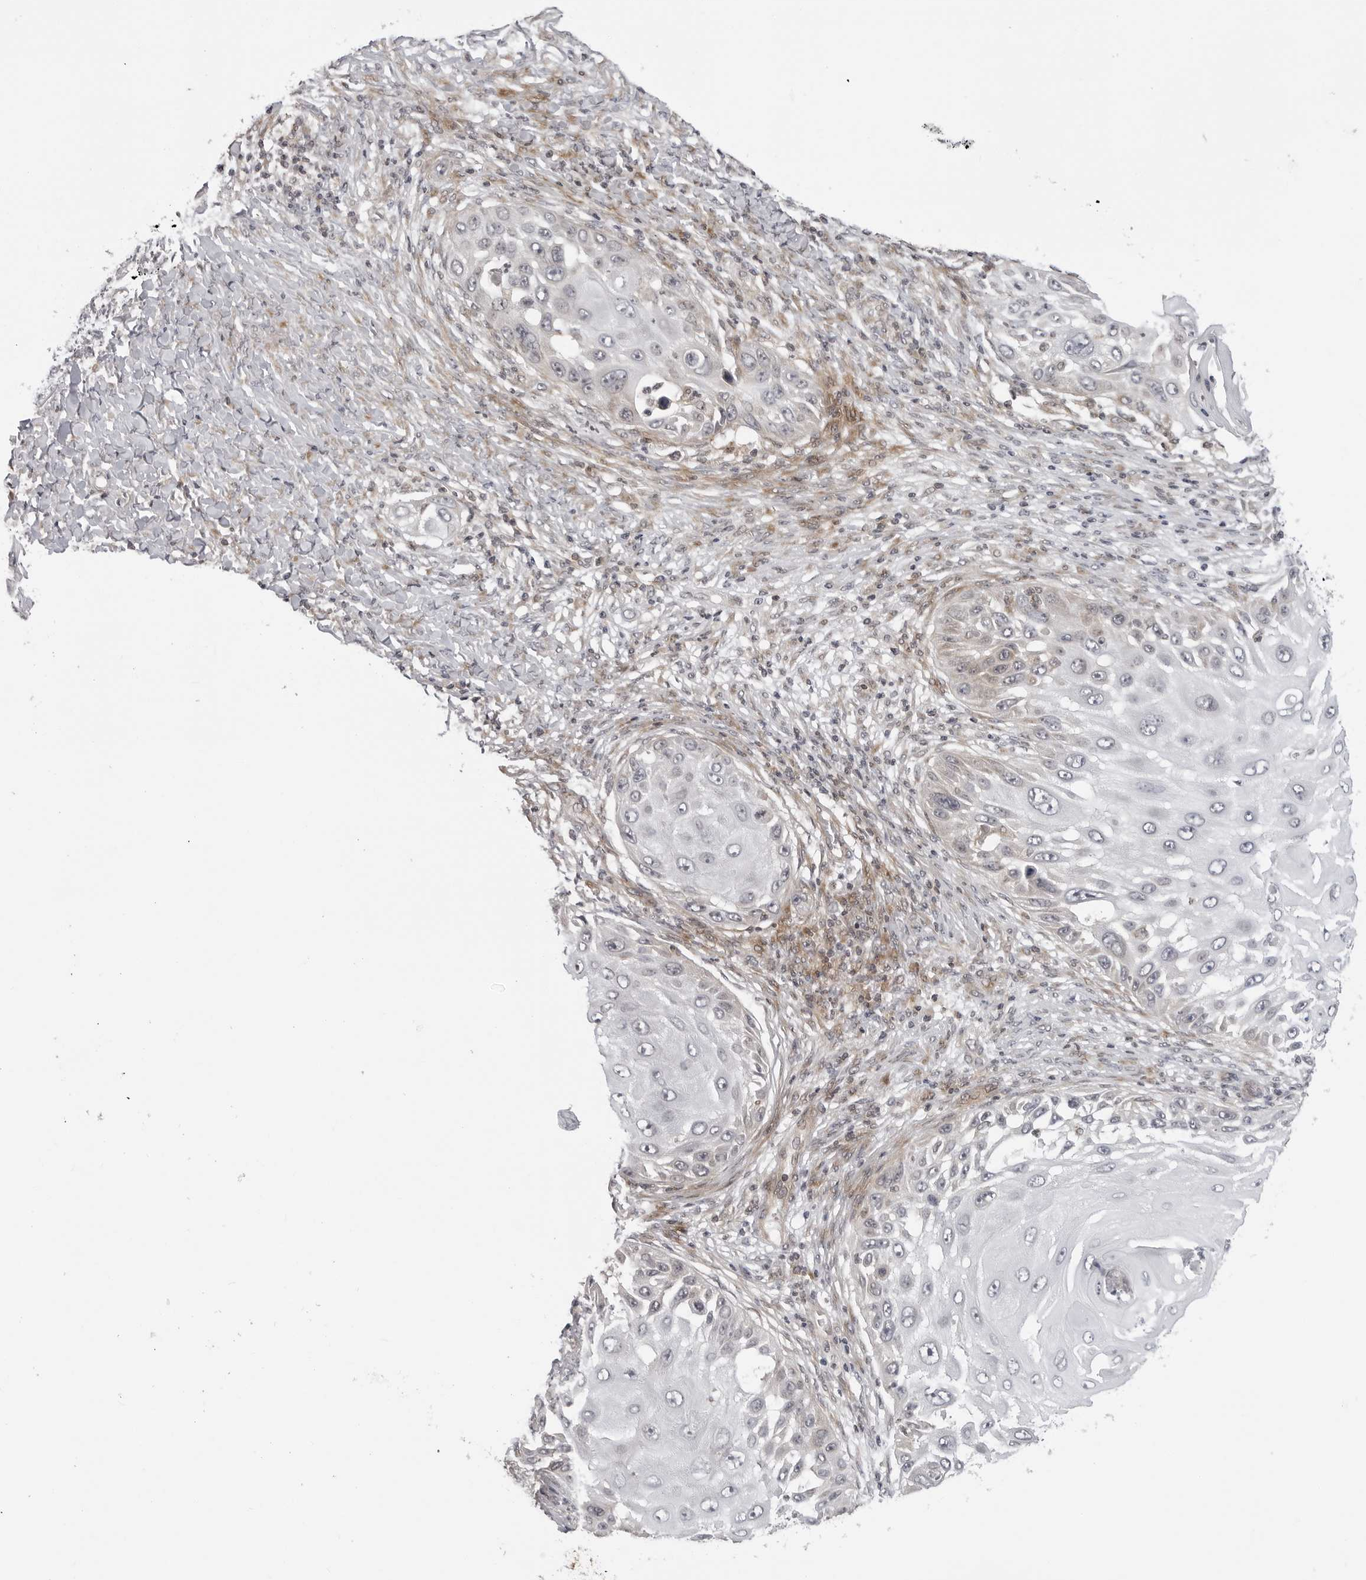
{"staining": {"intensity": "negative", "quantity": "none", "location": "none"}, "tissue": "skin cancer", "cell_type": "Tumor cells", "image_type": "cancer", "snomed": [{"axis": "morphology", "description": "Squamous cell carcinoma, NOS"}, {"axis": "topography", "description": "Skin"}], "caption": "Protein analysis of skin cancer shows no significant positivity in tumor cells. (DAB IHC visualized using brightfield microscopy, high magnification).", "gene": "ADAMTS5", "patient": {"sex": "female", "age": 44}}